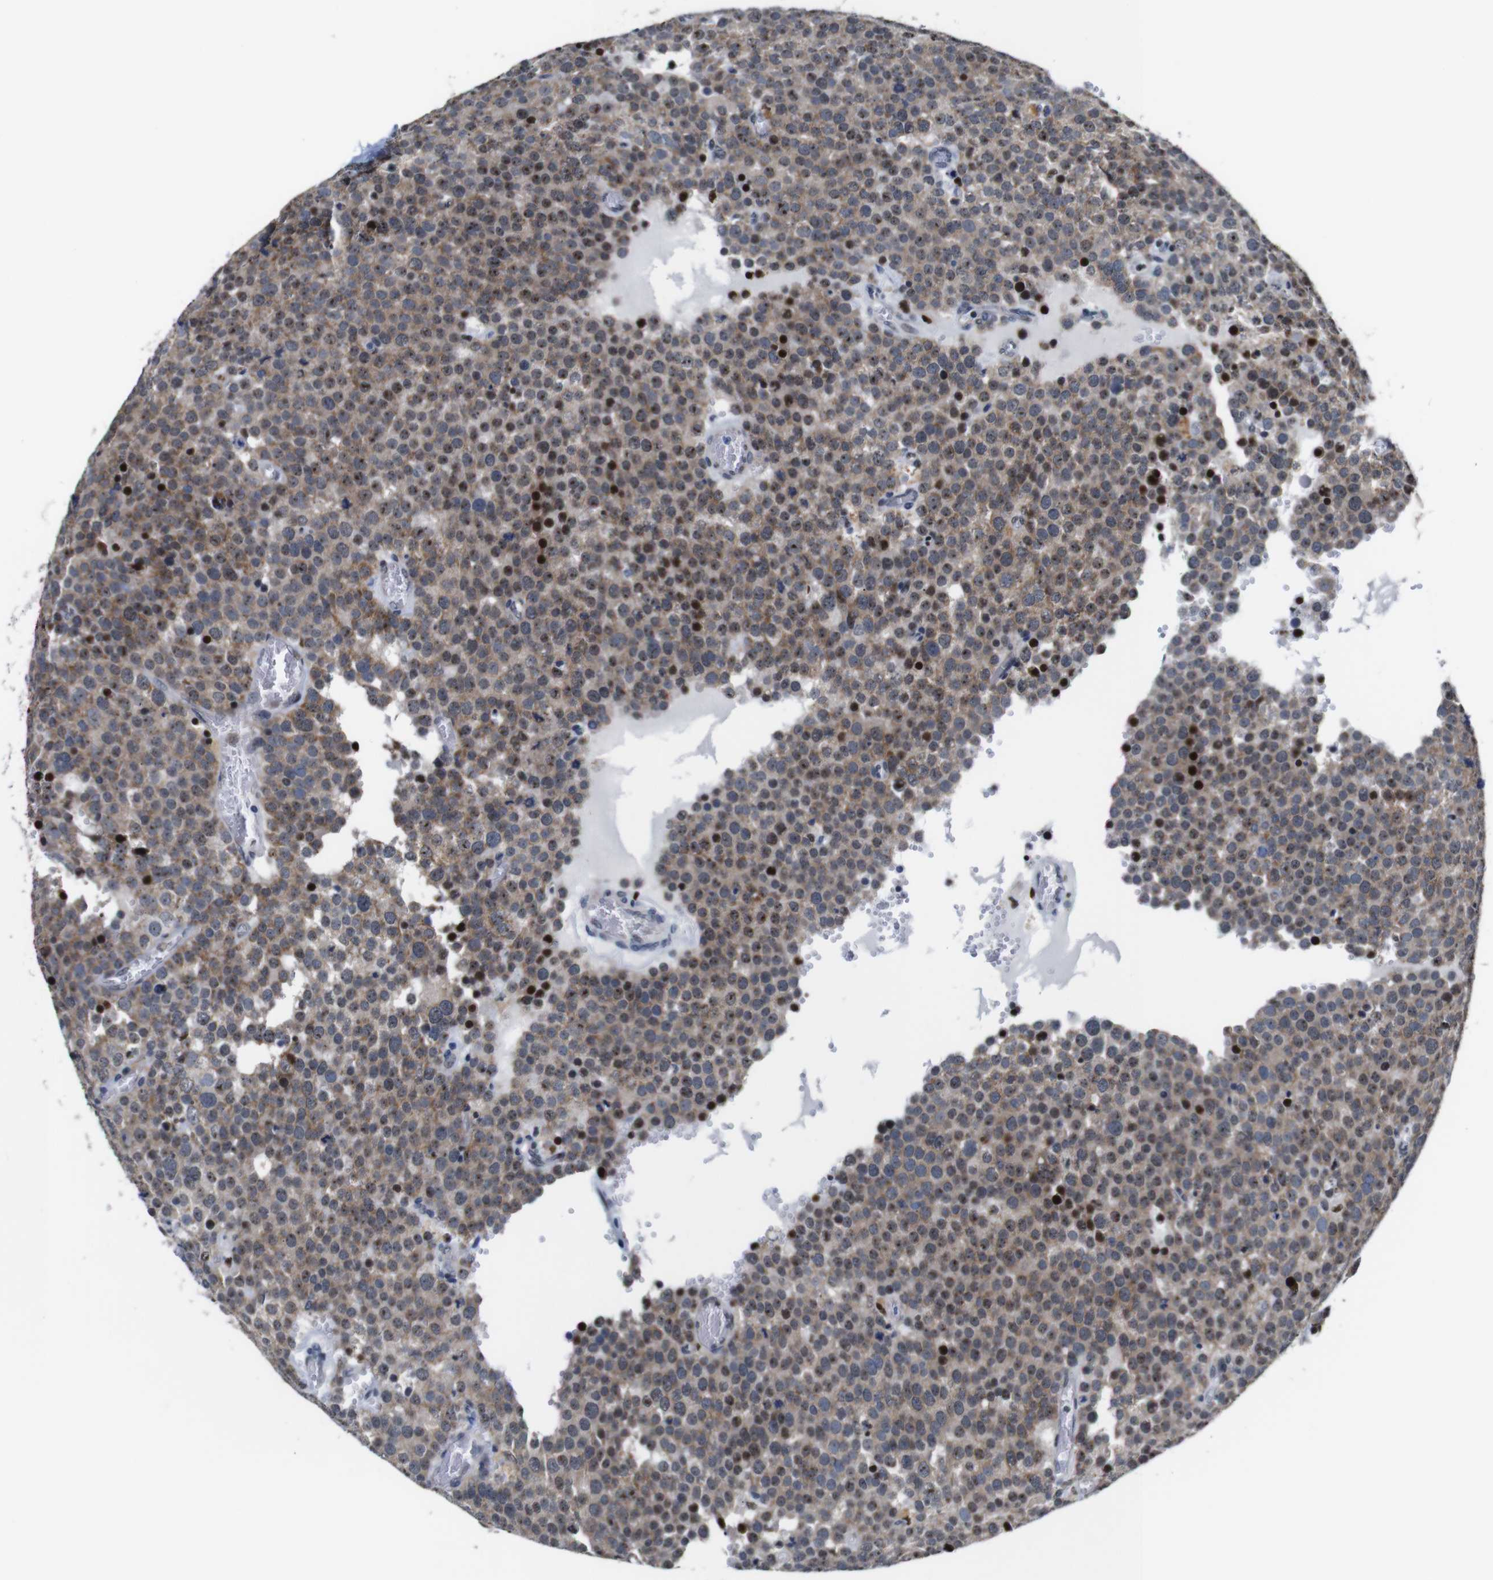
{"staining": {"intensity": "moderate", "quantity": ">75%", "location": "cytoplasmic/membranous,nuclear"}, "tissue": "testis cancer", "cell_type": "Tumor cells", "image_type": "cancer", "snomed": [{"axis": "morphology", "description": "Normal tissue, NOS"}, {"axis": "morphology", "description": "Seminoma, NOS"}, {"axis": "topography", "description": "Testis"}], "caption": "A medium amount of moderate cytoplasmic/membranous and nuclear positivity is seen in about >75% of tumor cells in testis cancer (seminoma) tissue.", "gene": "GATA6", "patient": {"sex": "male", "age": 71}}